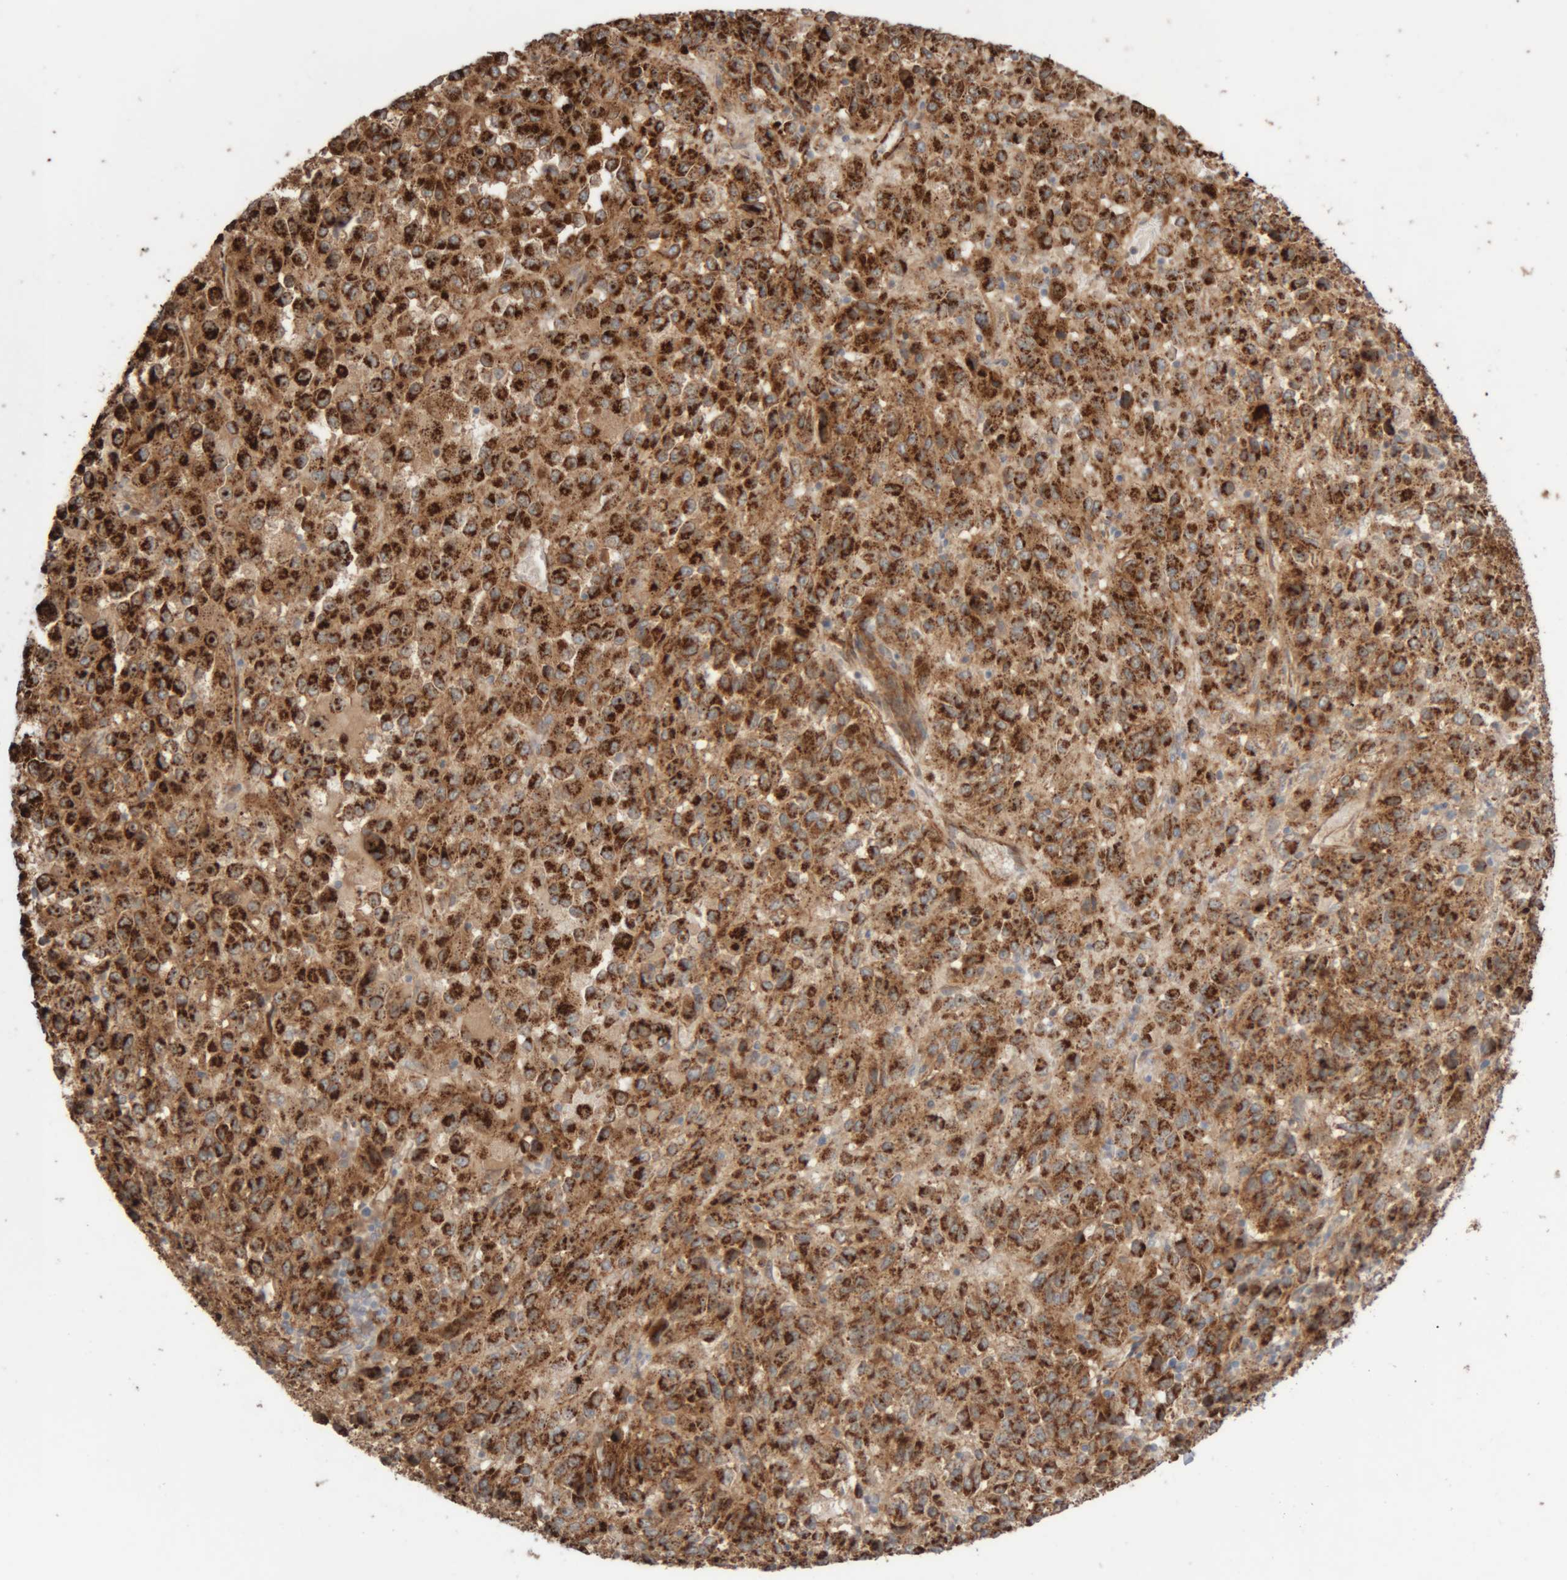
{"staining": {"intensity": "strong", "quantity": ">75%", "location": "cytoplasmic/membranous"}, "tissue": "melanoma", "cell_type": "Tumor cells", "image_type": "cancer", "snomed": [{"axis": "morphology", "description": "Malignant melanoma, Metastatic site"}, {"axis": "topography", "description": "Lung"}], "caption": "Immunohistochemistry (IHC) histopathology image of neoplastic tissue: malignant melanoma (metastatic site) stained using immunohistochemistry (IHC) reveals high levels of strong protein expression localized specifically in the cytoplasmic/membranous of tumor cells, appearing as a cytoplasmic/membranous brown color.", "gene": "RAB32", "patient": {"sex": "male", "age": 64}}